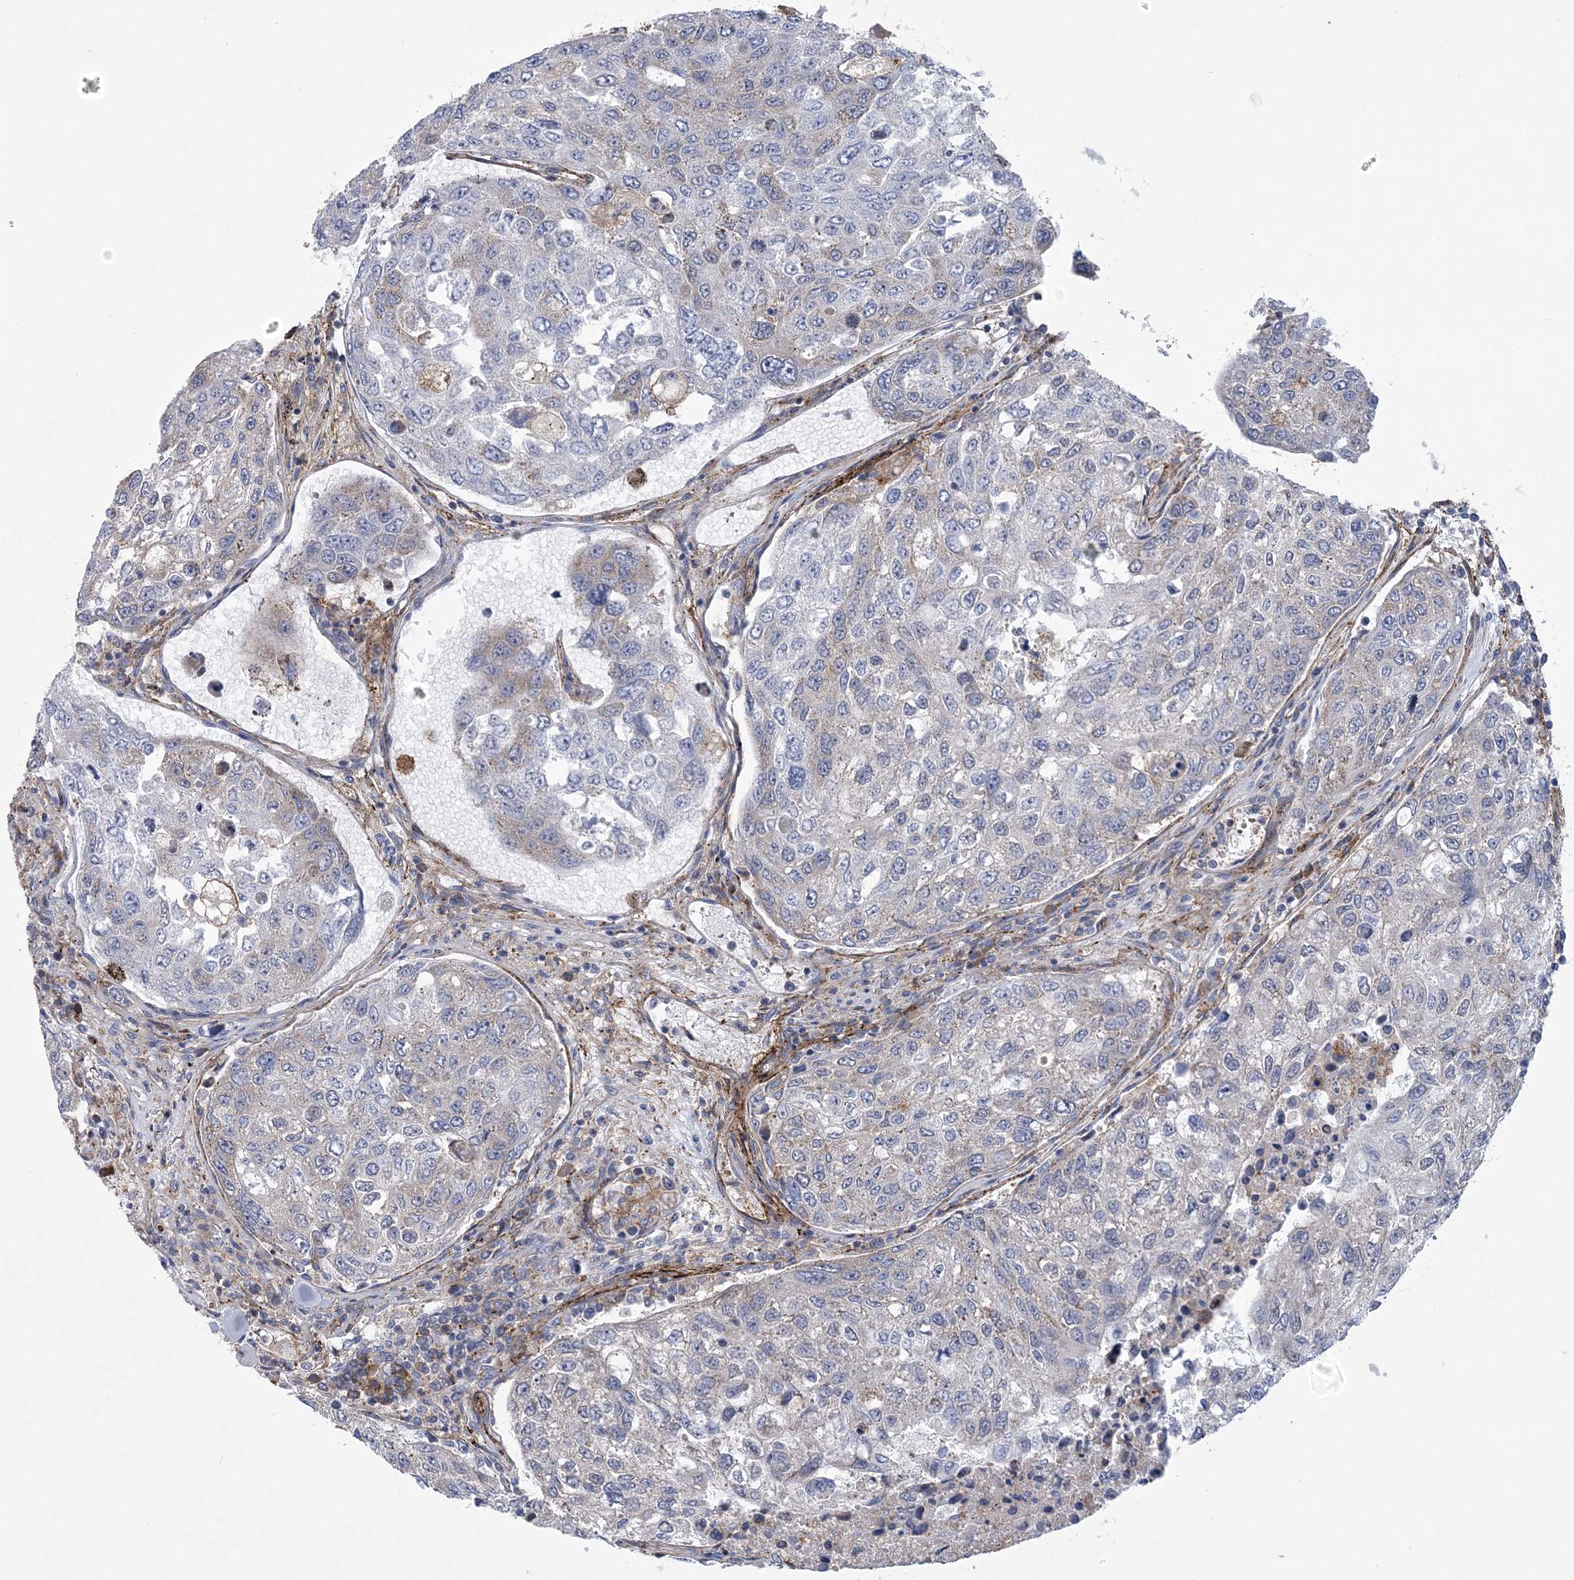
{"staining": {"intensity": "weak", "quantity": "<25%", "location": "cytoplasmic/membranous"}, "tissue": "urothelial cancer", "cell_type": "Tumor cells", "image_type": "cancer", "snomed": [{"axis": "morphology", "description": "Urothelial carcinoma, High grade"}, {"axis": "topography", "description": "Lymph node"}, {"axis": "topography", "description": "Urinary bladder"}], "caption": "DAB immunohistochemical staining of human urothelial cancer reveals no significant staining in tumor cells.", "gene": "ARSJ", "patient": {"sex": "male", "age": 51}}